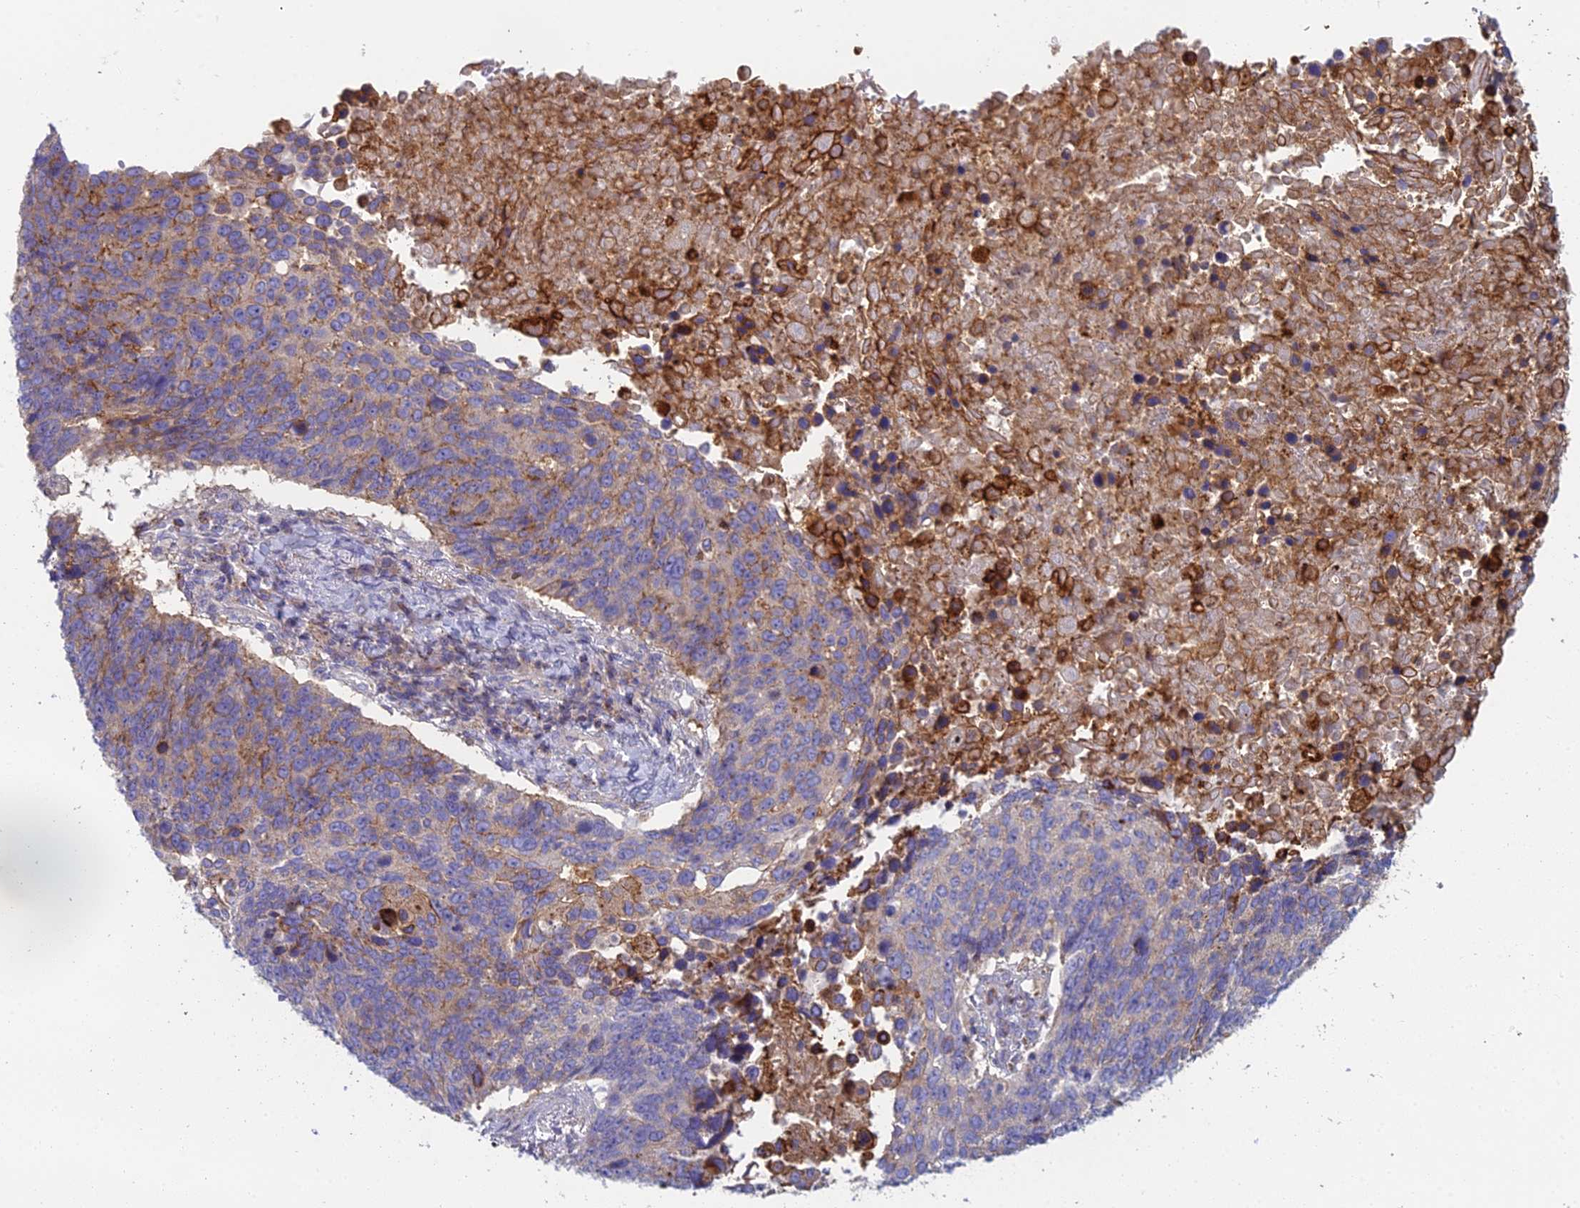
{"staining": {"intensity": "moderate", "quantity": "<25%", "location": "cytoplasmic/membranous"}, "tissue": "lung cancer", "cell_type": "Tumor cells", "image_type": "cancer", "snomed": [{"axis": "morphology", "description": "Normal tissue, NOS"}, {"axis": "morphology", "description": "Squamous cell carcinoma, NOS"}, {"axis": "topography", "description": "Lymph node"}, {"axis": "topography", "description": "Lung"}], "caption": "This is a histology image of immunohistochemistry staining of squamous cell carcinoma (lung), which shows moderate expression in the cytoplasmic/membranous of tumor cells.", "gene": "IFTAP", "patient": {"sex": "male", "age": 66}}